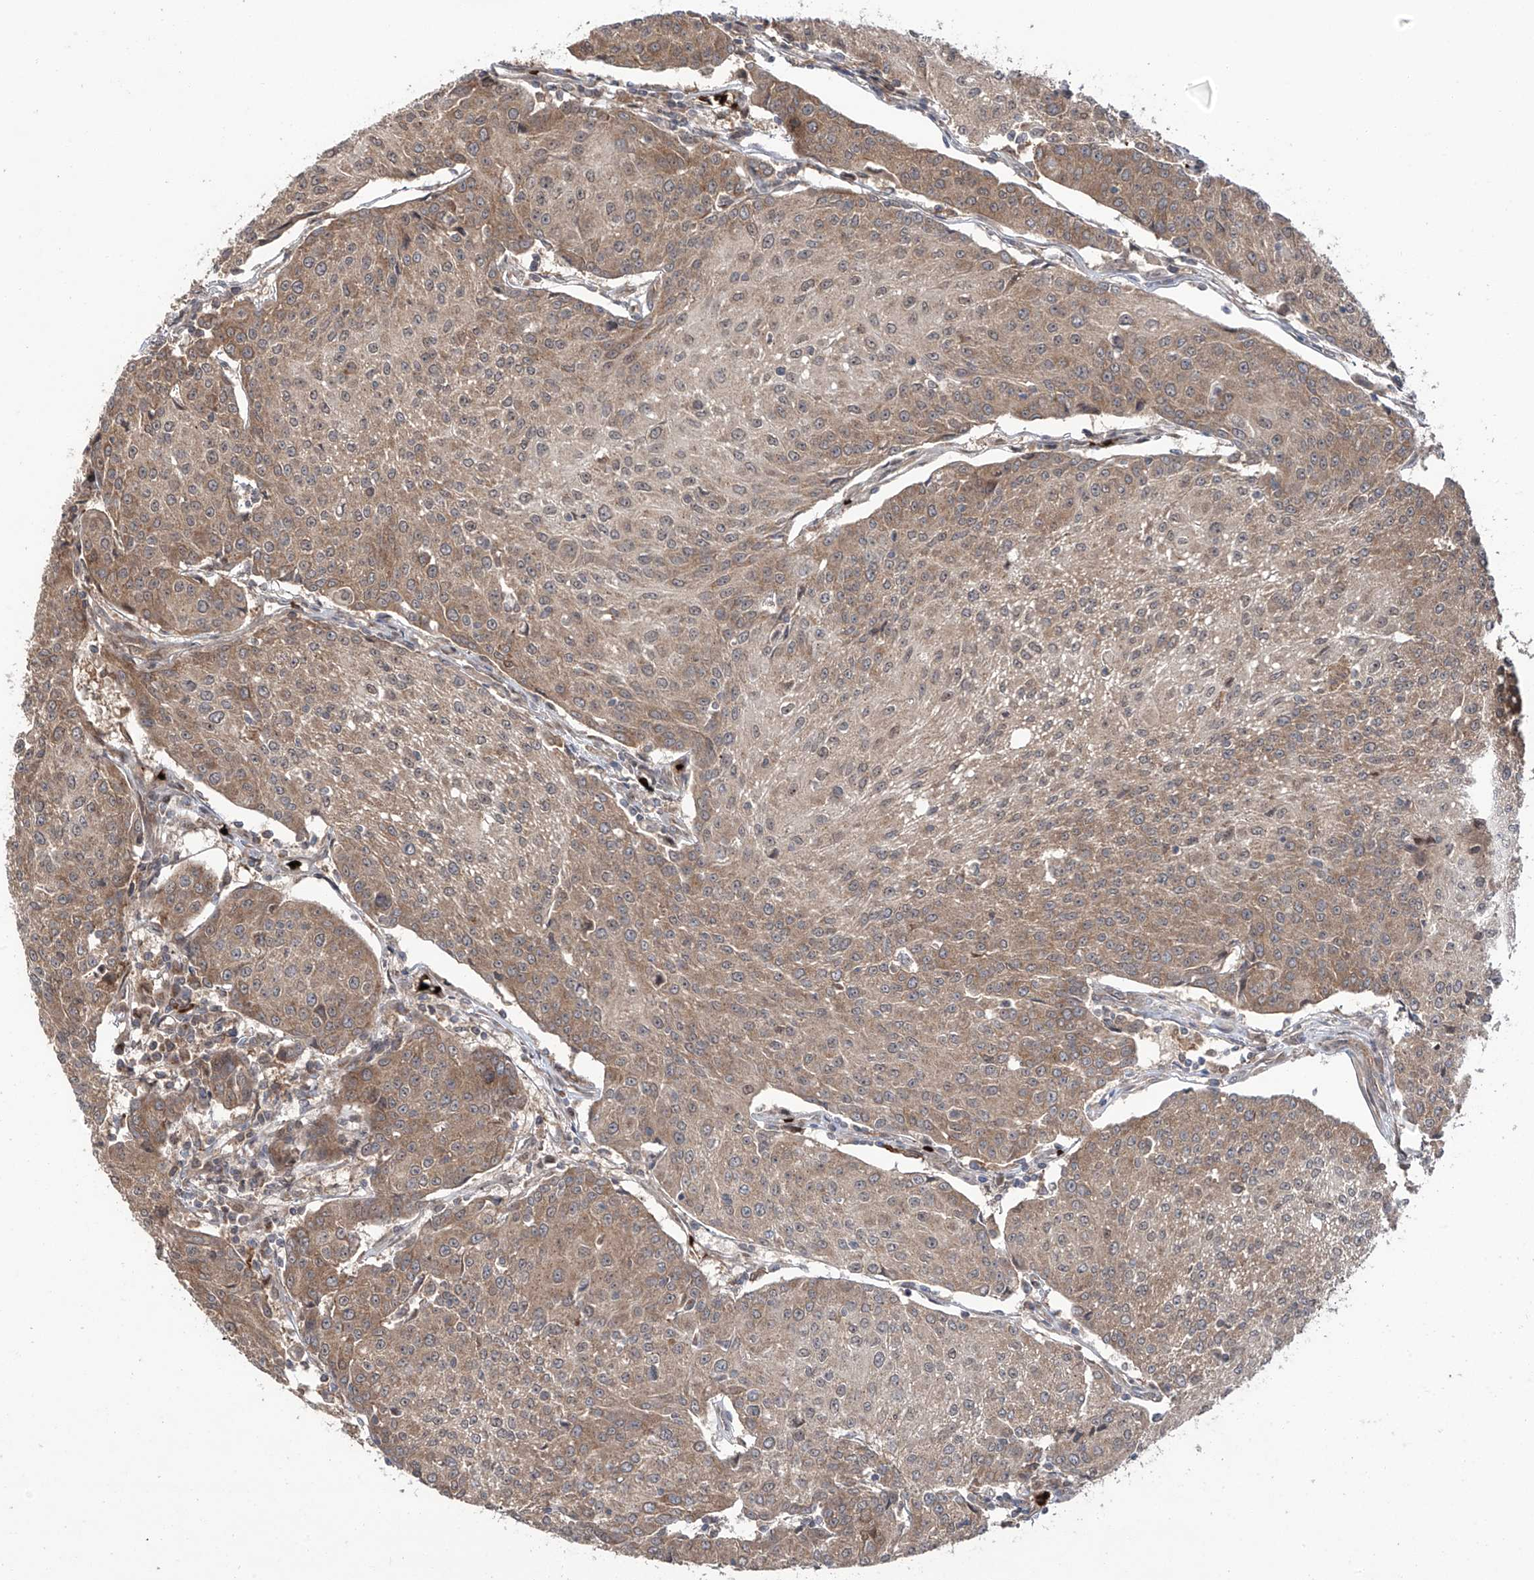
{"staining": {"intensity": "weak", "quantity": ">75%", "location": "cytoplasmic/membranous"}, "tissue": "urothelial cancer", "cell_type": "Tumor cells", "image_type": "cancer", "snomed": [{"axis": "morphology", "description": "Urothelial carcinoma, High grade"}, {"axis": "topography", "description": "Urinary bladder"}], "caption": "Immunohistochemistry (IHC) of human urothelial cancer reveals low levels of weak cytoplasmic/membranous positivity in approximately >75% of tumor cells. (IHC, brightfield microscopy, high magnification).", "gene": "ZDHHC9", "patient": {"sex": "female", "age": 85}}